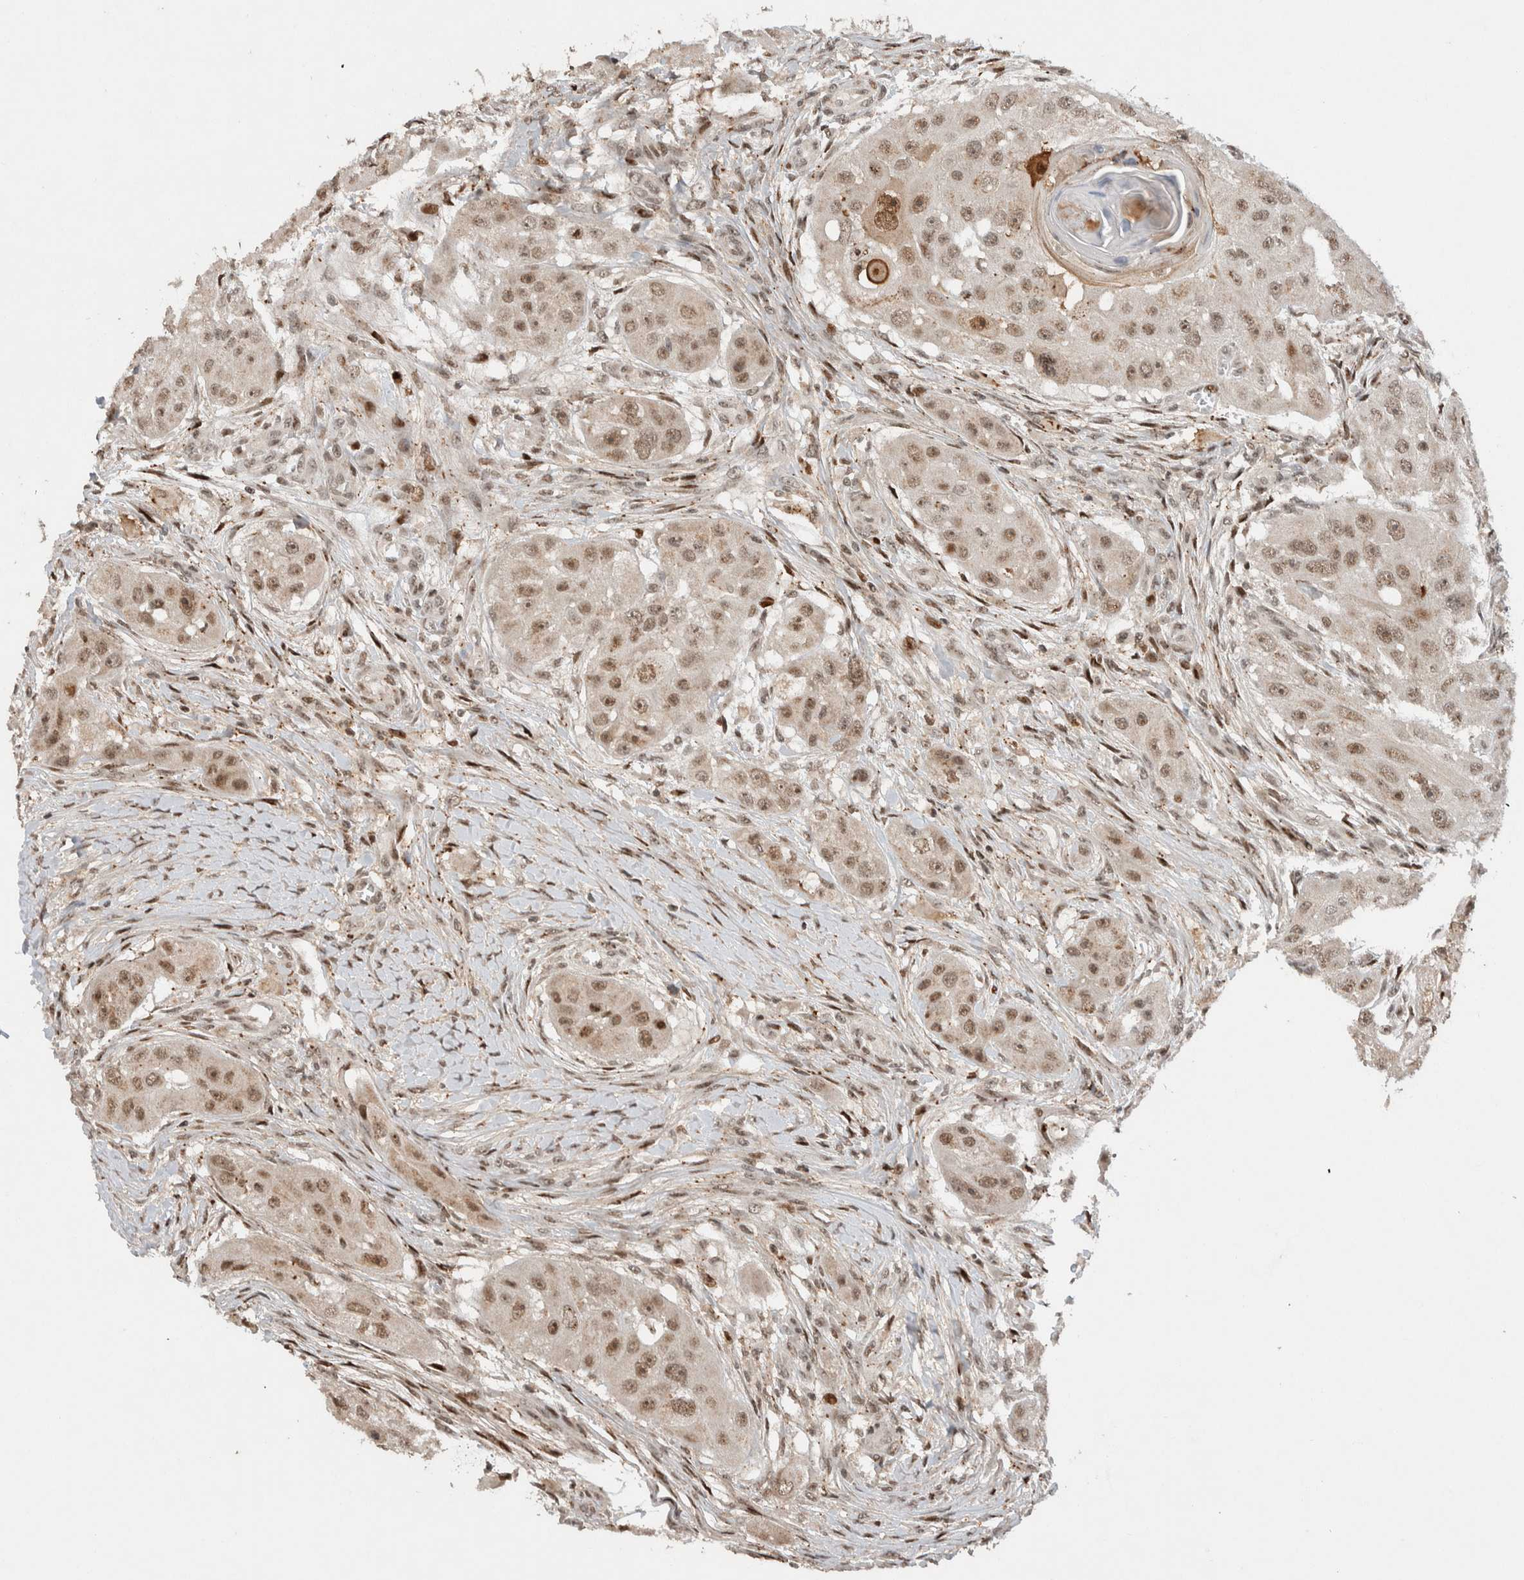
{"staining": {"intensity": "weak", "quantity": ">75%", "location": "nuclear"}, "tissue": "head and neck cancer", "cell_type": "Tumor cells", "image_type": "cancer", "snomed": [{"axis": "morphology", "description": "Normal tissue, NOS"}, {"axis": "morphology", "description": "Squamous cell carcinoma, NOS"}, {"axis": "topography", "description": "Skeletal muscle"}, {"axis": "topography", "description": "Head-Neck"}], "caption": "Weak nuclear positivity for a protein is seen in approximately >75% of tumor cells of head and neck cancer using IHC.", "gene": "ZNF521", "patient": {"sex": "male", "age": 51}}